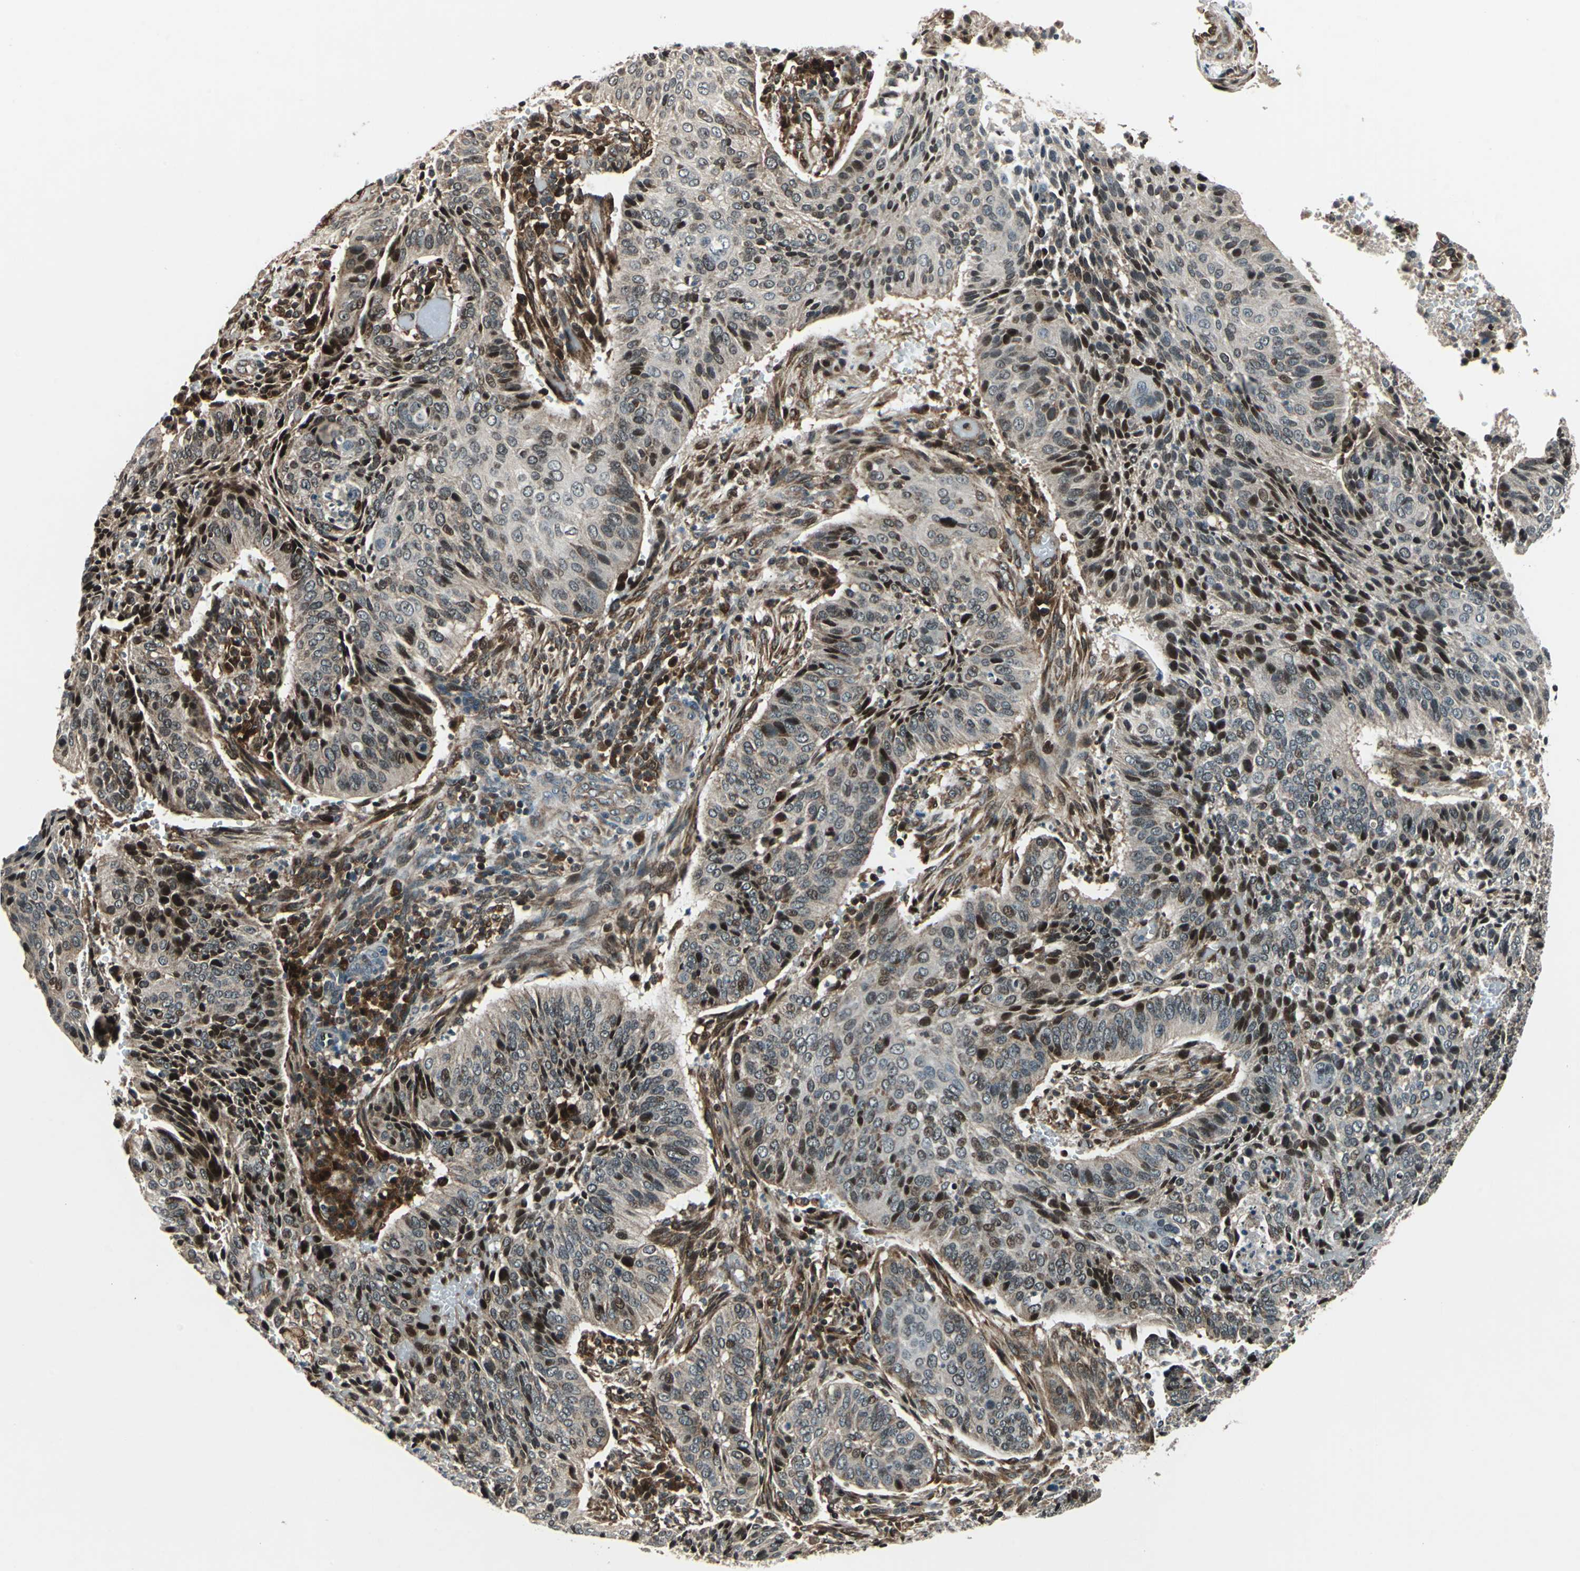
{"staining": {"intensity": "moderate", "quantity": "25%-75%", "location": "cytoplasmic/membranous,nuclear"}, "tissue": "cervical cancer", "cell_type": "Tumor cells", "image_type": "cancer", "snomed": [{"axis": "morphology", "description": "Squamous cell carcinoma, NOS"}, {"axis": "topography", "description": "Cervix"}], "caption": "Human squamous cell carcinoma (cervical) stained for a protein (brown) reveals moderate cytoplasmic/membranous and nuclear positive expression in about 25%-75% of tumor cells.", "gene": "AATF", "patient": {"sex": "female", "age": 39}}